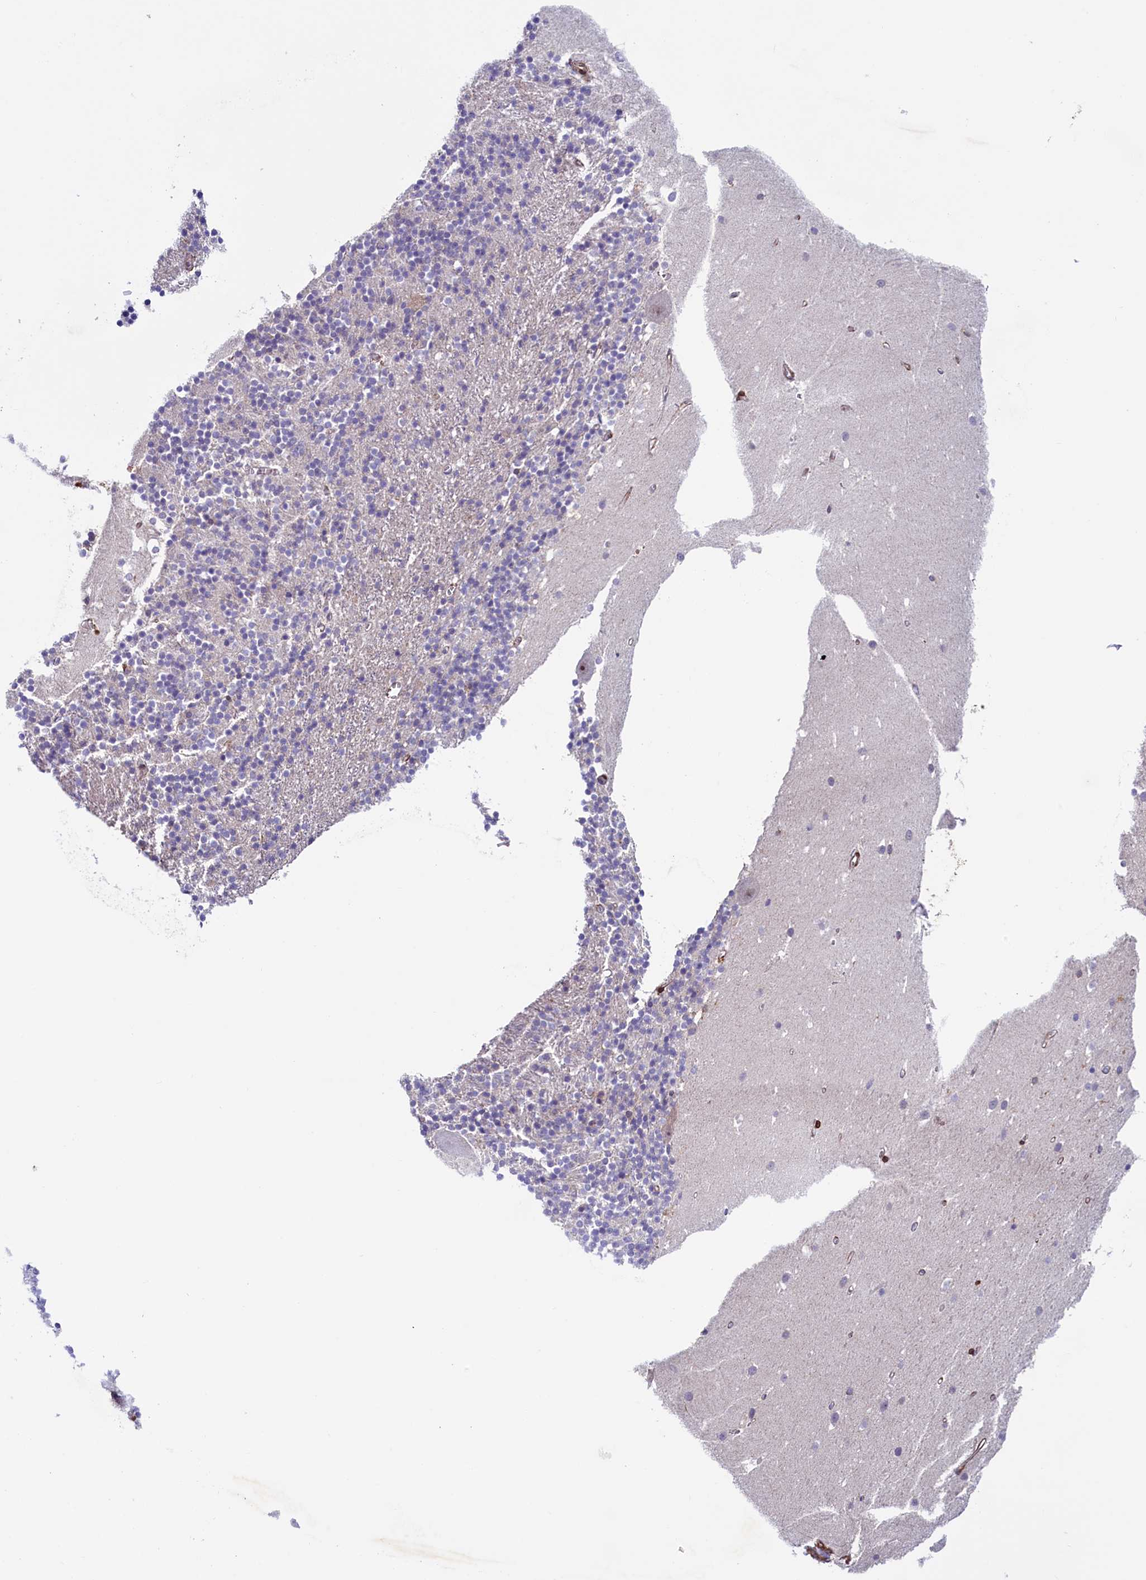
{"staining": {"intensity": "negative", "quantity": "none", "location": "none"}, "tissue": "cerebellum", "cell_type": "Cells in granular layer", "image_type": "normal", "snomed": [{"axis": "morphology", "description": "Normal tissue, NOS"}, {"axis": "topography", "description": "Cerebellum"}], "caption": "This is a image of immunohistochemistry (IHC) staining of normal cerebellum, which shows no positivity in cells in granular layer. Nuclei are stained in blue.", "gene": "PACSIN3", "patient": {"sex": "male", "age": 54}}